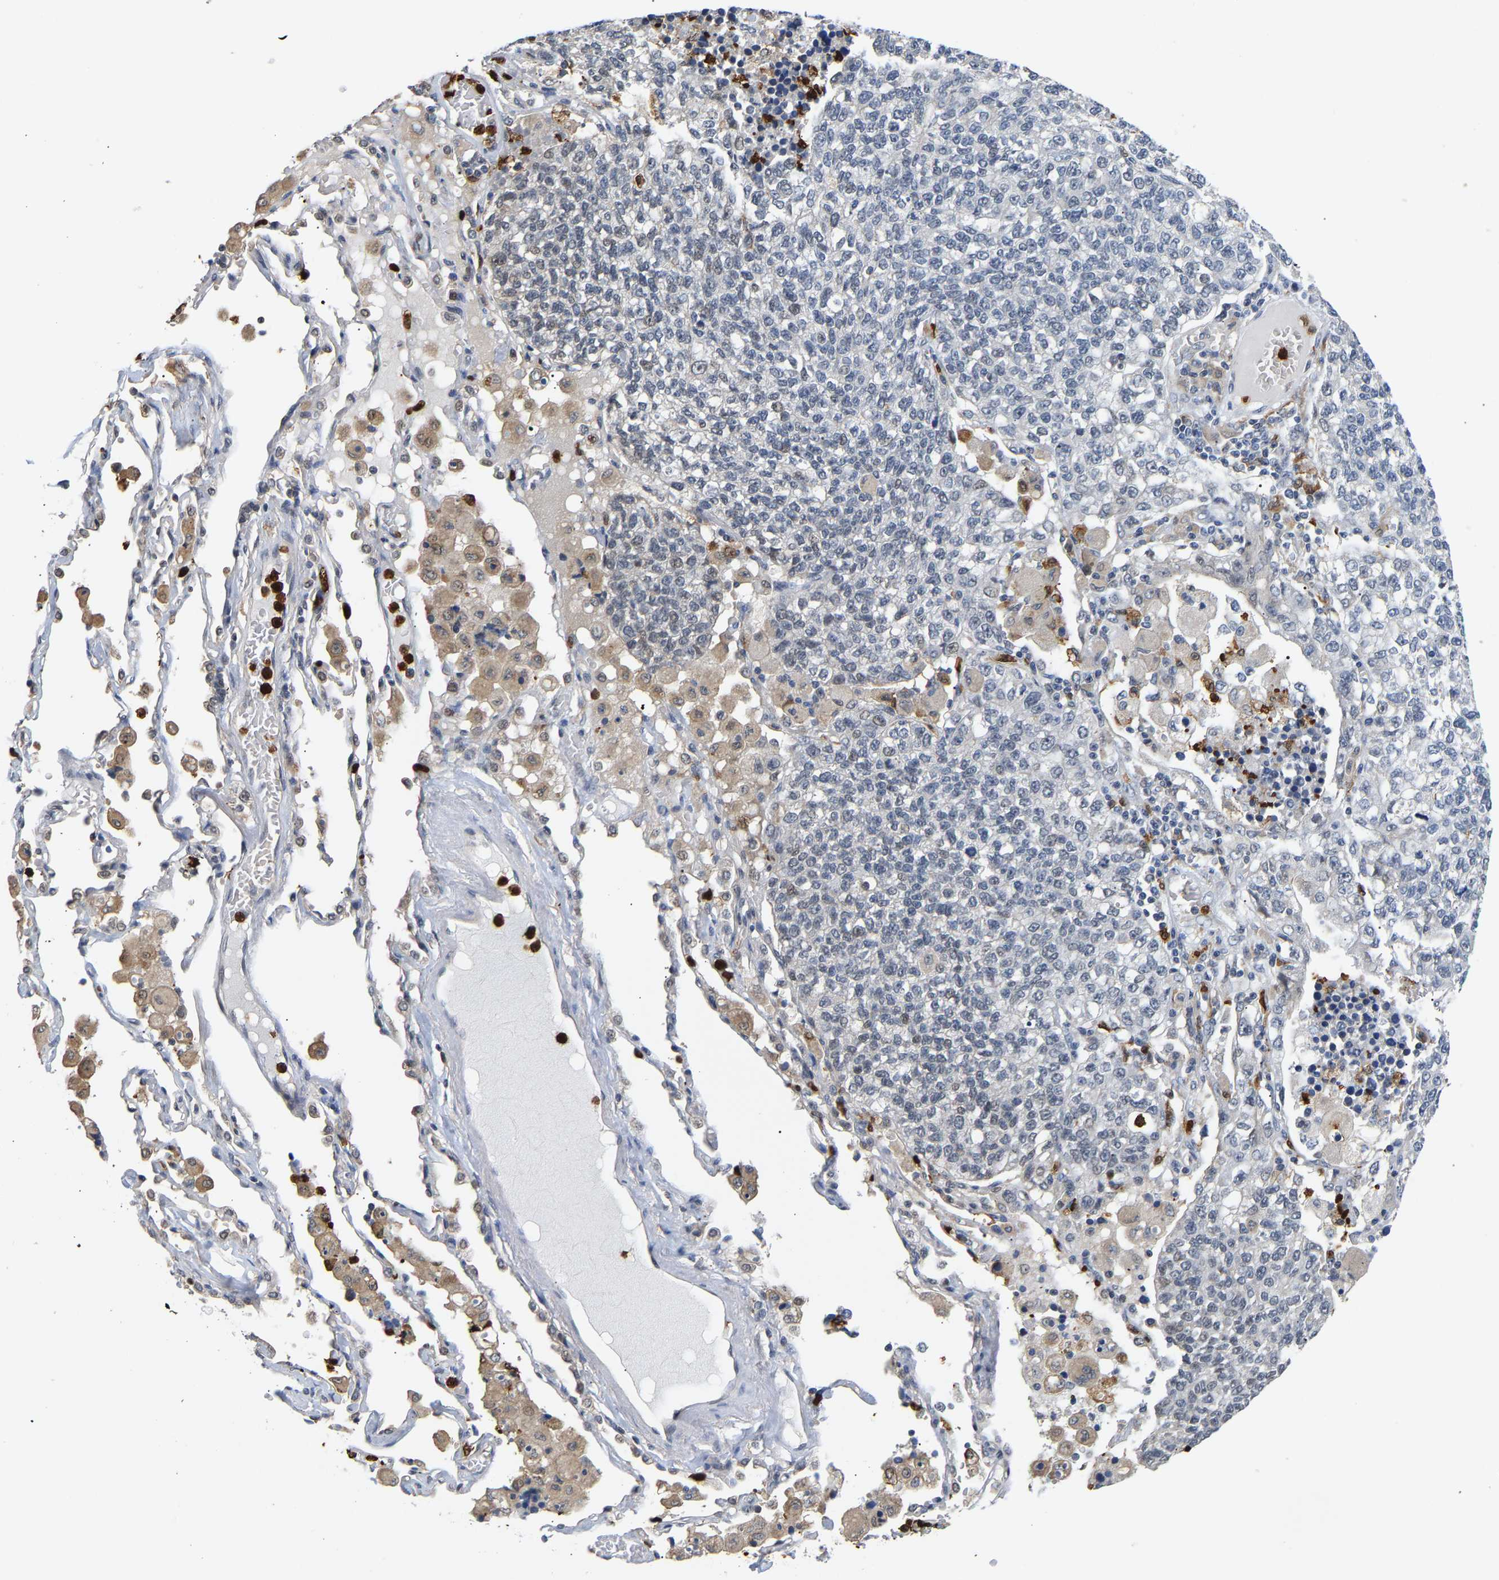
{"staining": {"intensity": "negative", "quantity": "none", "location": "none"}, "tissue": "lung cancer", "cell_type": "Tumor cells", "image_type": "cancer", "snomed": [{"axis": "morphology", "description": "Adenocarcinoma, NOS"}, {"axis": "topography", "description": "Lung"}], "caption": "This is an IHC histopathology image of lung cancer (adenocarcinoma). There is no staining in tumor cells.", "gene": "TDRD7", "patient": {"sex": "male", "age": 49}}